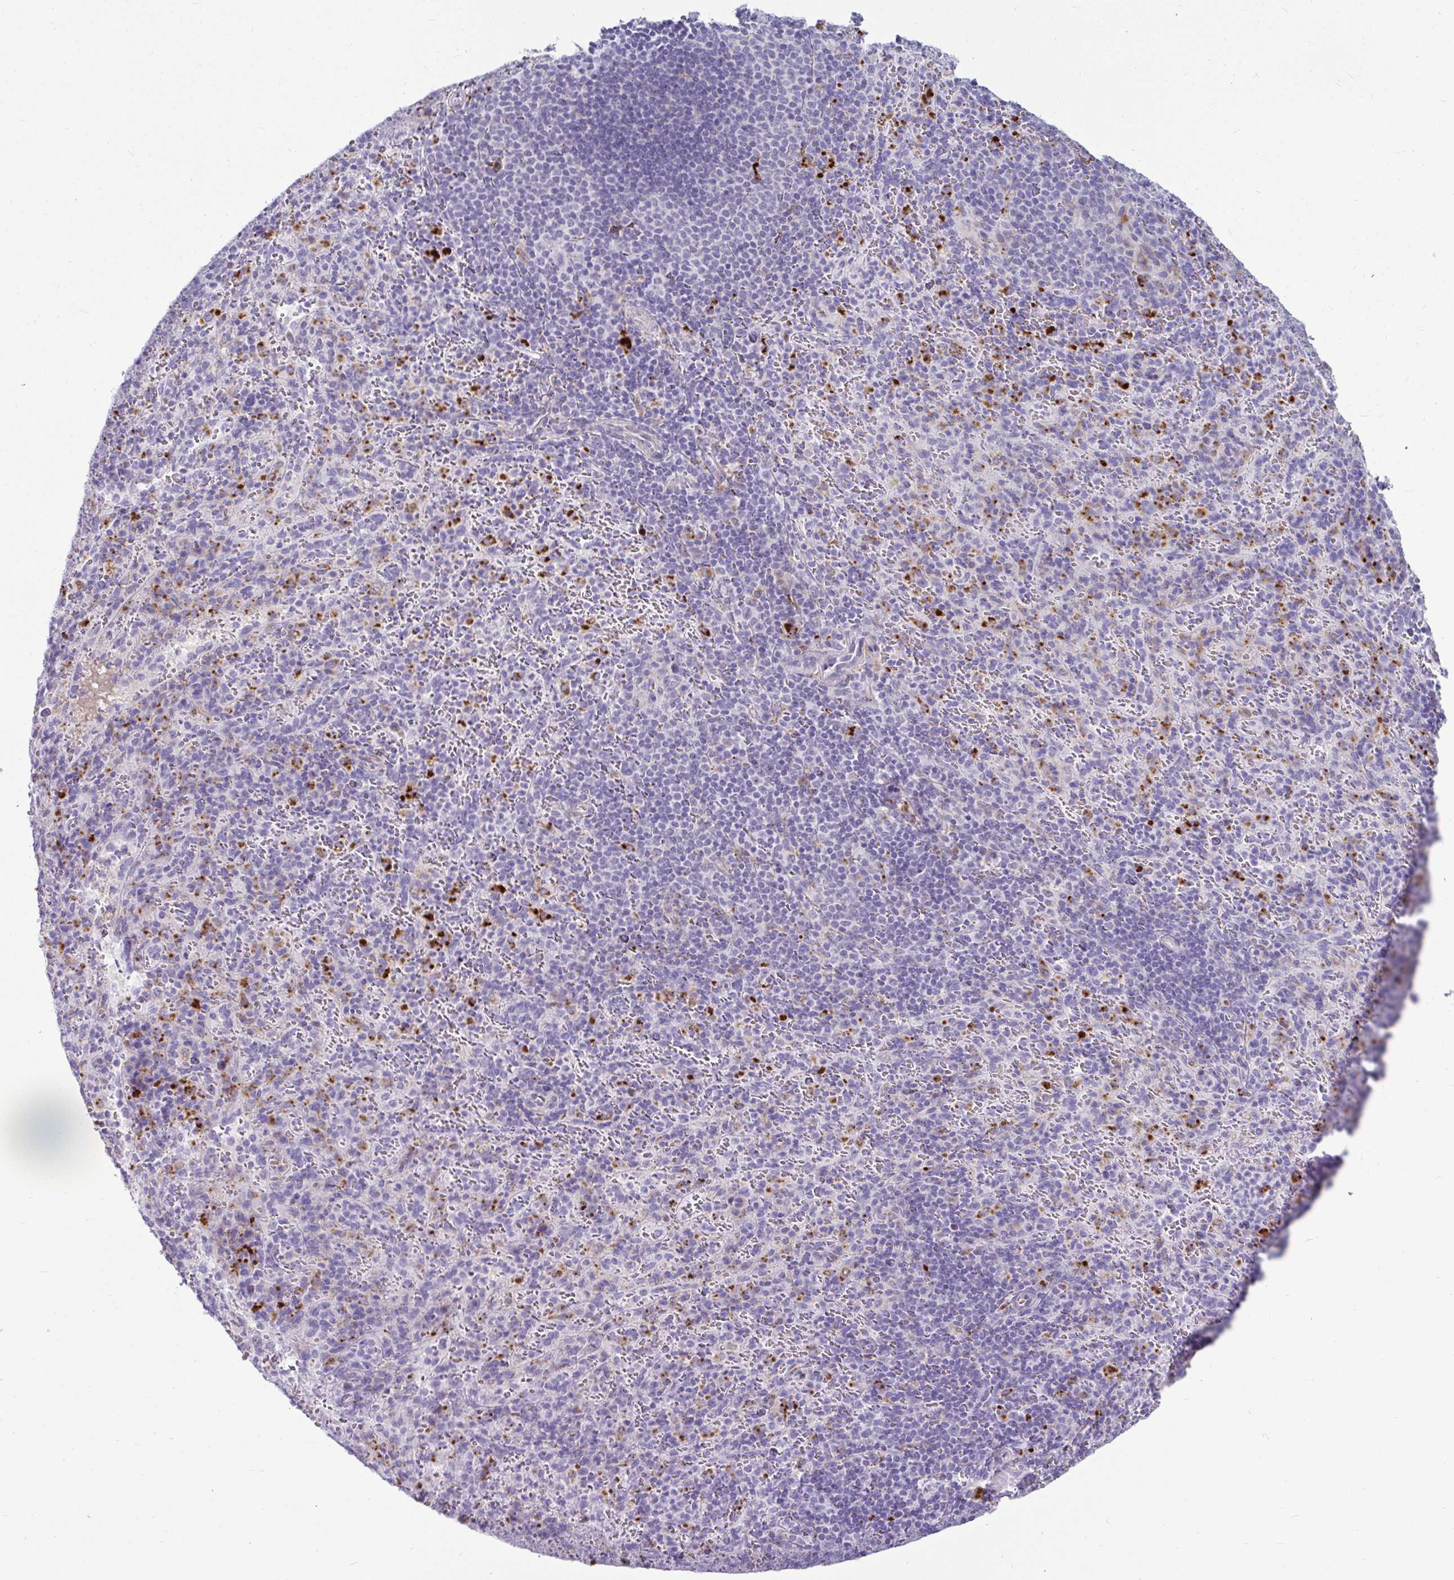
{"staining": {"intensity": "negative", "quantity": "none", "location": "none"}, "tissue": "spleen", "cell_type": "Cells in red pulp", "image_type": "normal", "snomed": [{"axis": "morphology", "description": "Normal tissue, NOS"}, {"axis": "topography", "description": "Spleen"}], "caption": "High power microscopy micrograph of an IHC micrograph of benign spleen, revealing no significant expression in cells in red pulp. The staining is performed using DAB brown chromogen with nuclei counter-stained in using hematoxylin.", "gene": "CTSZ", "patient": {"sex": "male", "age": 57}}